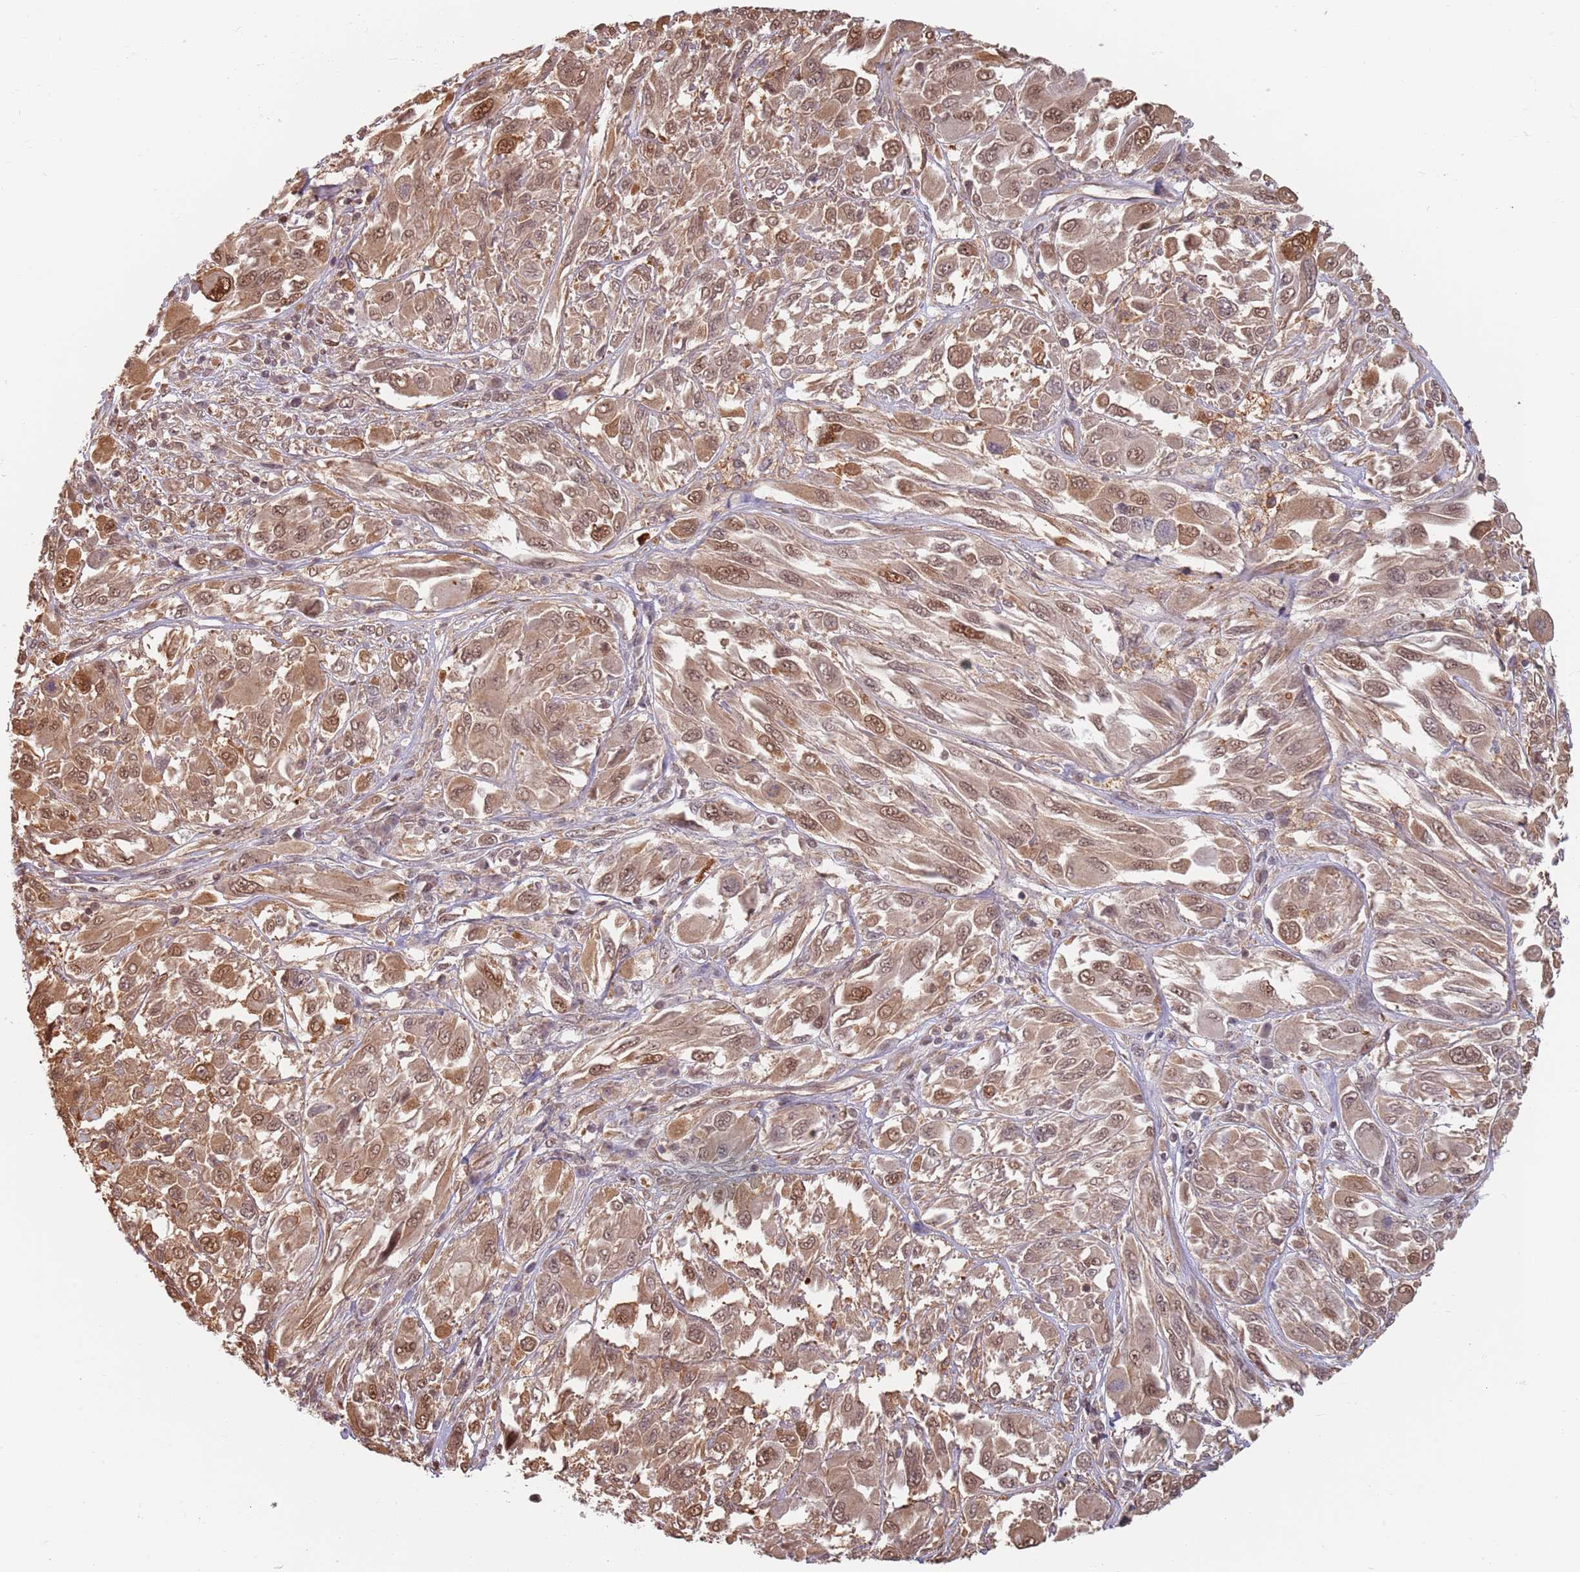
{"staining": {"intensity": "moderate", "quantity": ">75%", "location": "cytoplasmic/membranous,nuclear"}, "tissue": "melanoma", "cell_type": "Tumor cells", "image_type": "cancer", "snomed": [{"axis": "morphology", "description": "Malignant melanoma, NOS"}, {"axis": "topography", "description": "Skin"}], "caption": "Immunohistochemistry (IHC) (DAB (3,3'-diaminobenzidine)) staining of malignant melanoma reveals moderate cytoplasmic/membranous and nuclear protein positivity in about >75% of tumor cells.", "gene": "PLSCR5", "patient": {"sex": "female", "age": 91}}